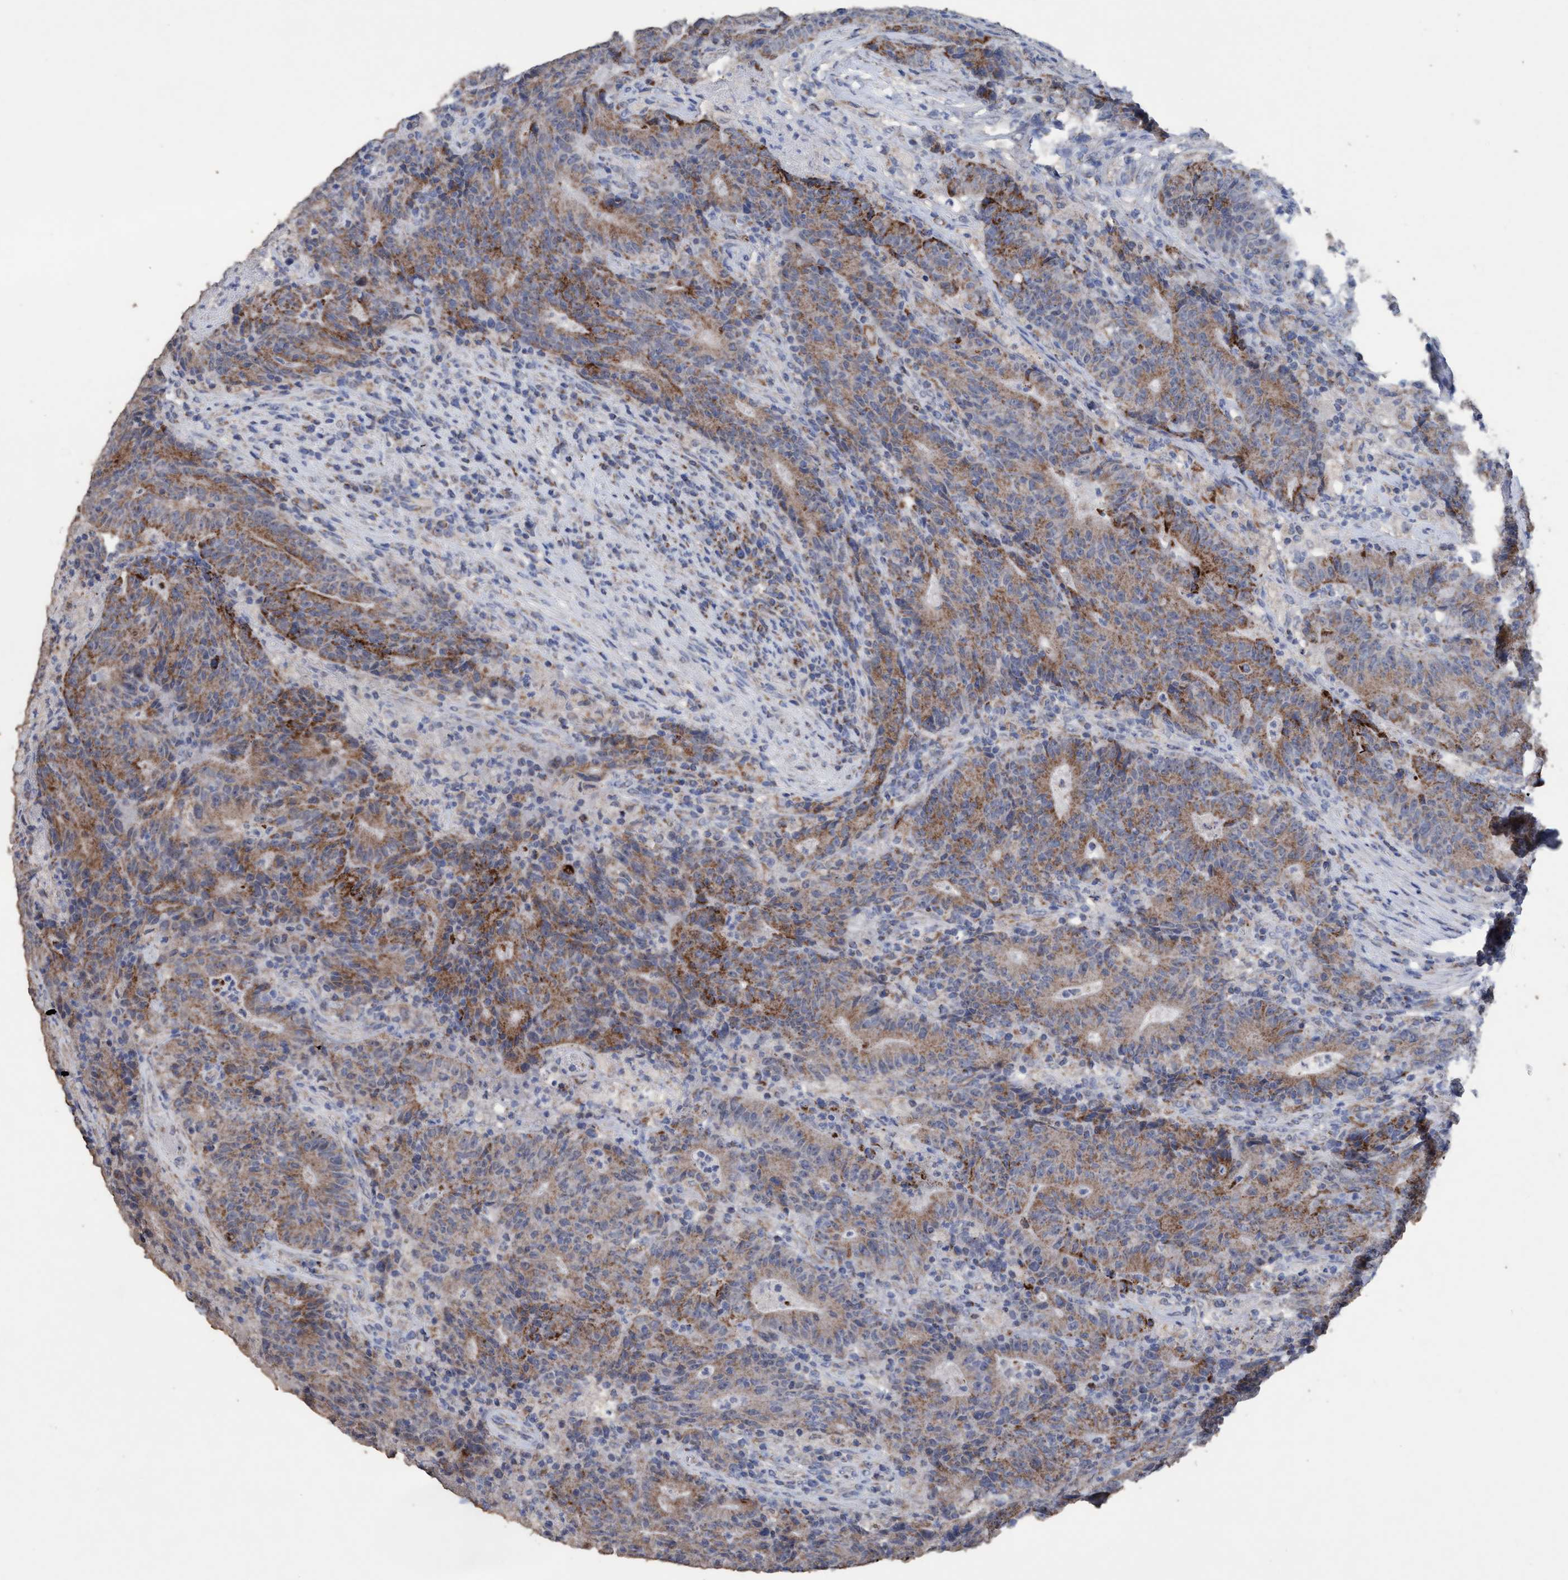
{"staining": {"intensity": "moderate", "quantity": ">75%", "location": "cytoplasmic/membranous"}, "tissue": "colorectal cancer", "cell_type": "Tumor cells", "image_type": "cancer", "snomed": [{"axis": "morphology", "description": "Normal tissue, NOS"}, {"axis": "morphology", "description": "Adenocarcinoma, NOS"}, {"axis": "topography", "description": "Colon"}], "caption": "Immunohistochemistry (IHC) (DAB (3,3'-diaminobenzidine)) staining of human colorectal cancer (adenocarcinoma) exhibits moderate cytoplasmic/membranous protein positivity in approximately >75% of tumor cells.", "gene": "RSAD1", "patient": {"sex": "female", "age": 75}}